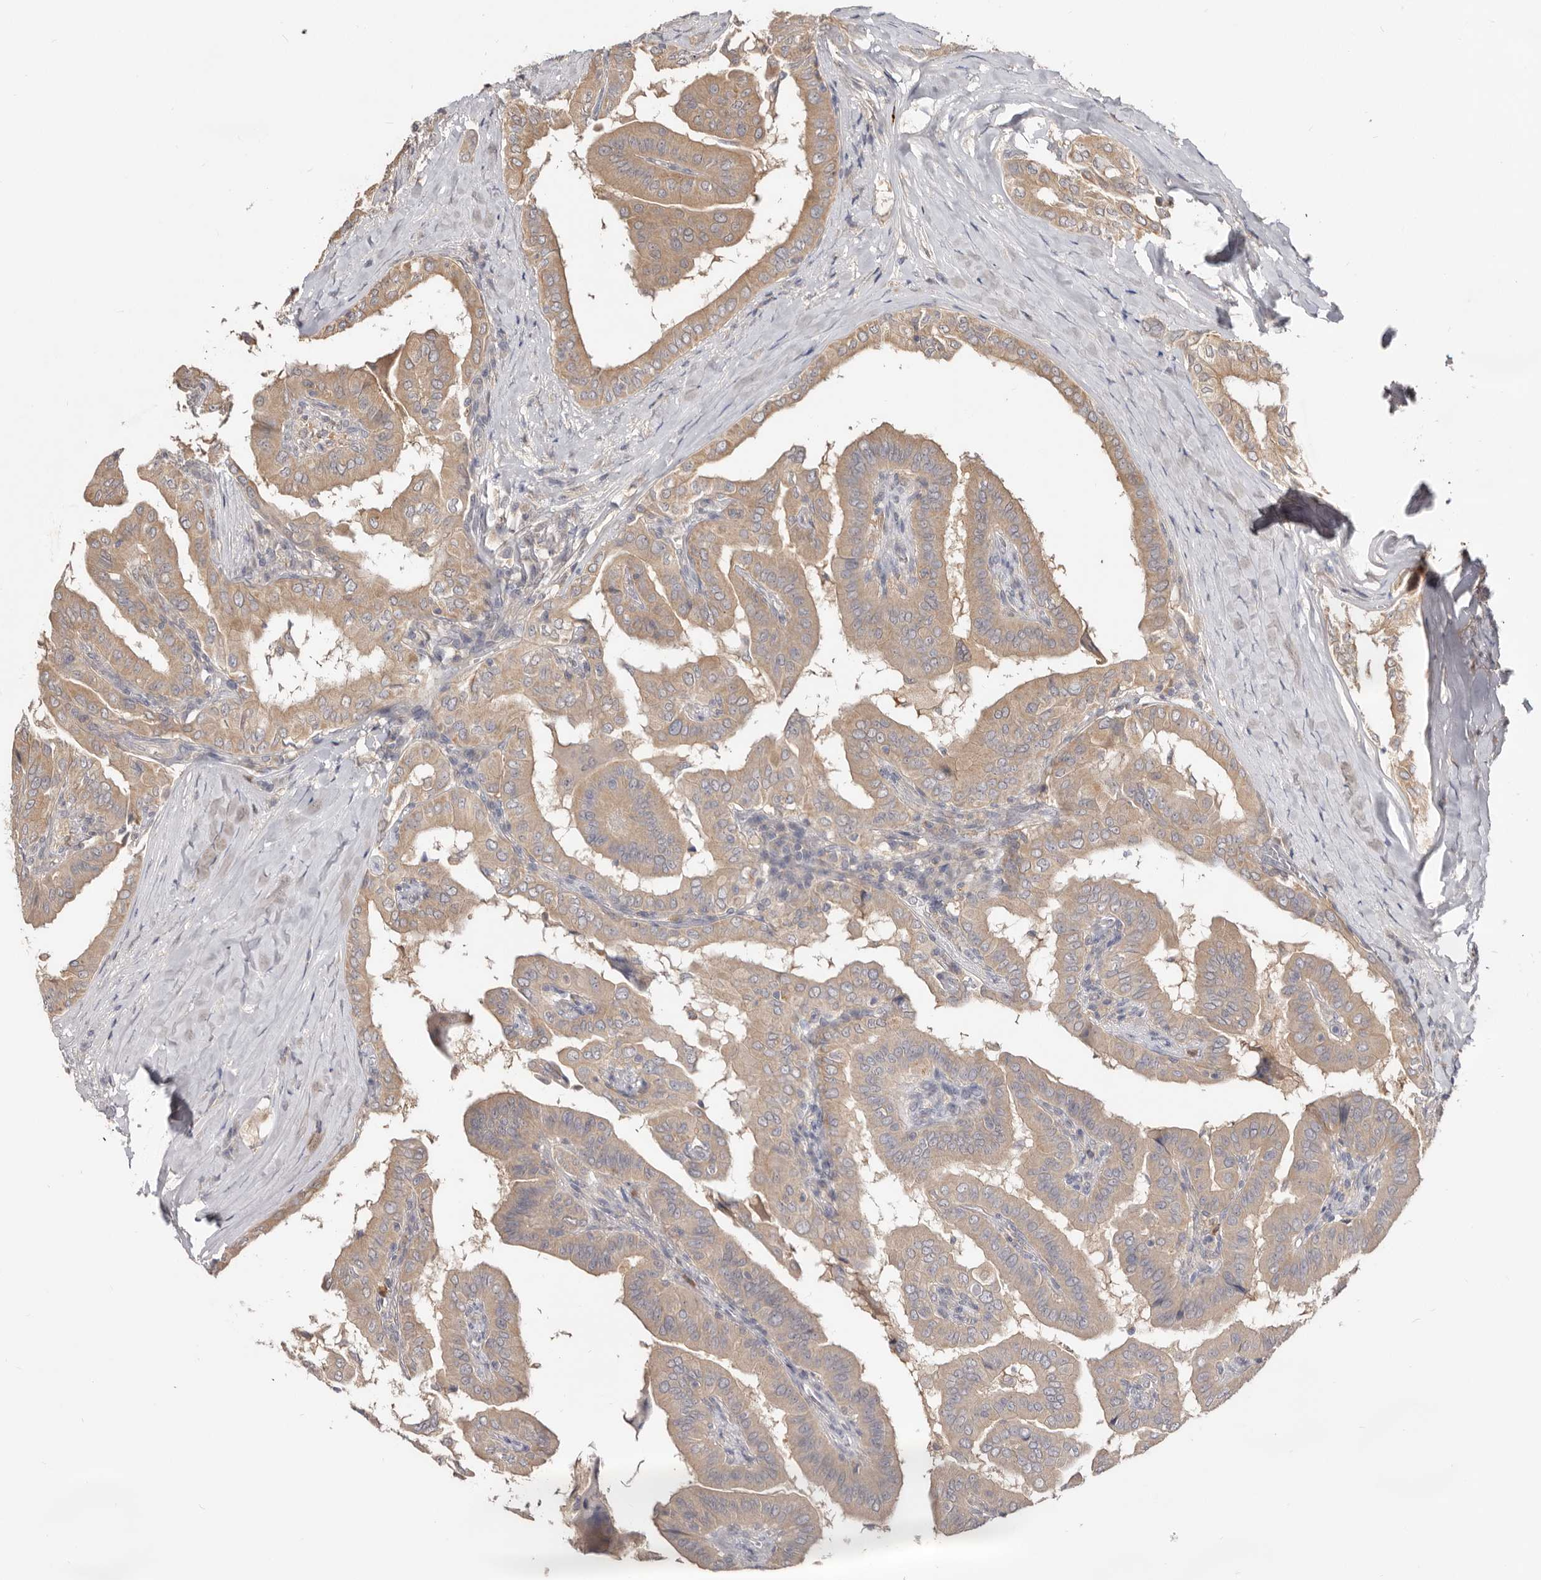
{"staining": {"intensity": "moderate", "quantity": ">75%", "location": "cytoplasmic/membranous"}, "tissue": "thyroid cancer", "cell_type": "Tumor cells", "image_type": "cancer", "snomed": [{"axis": "morphology", "description": "Papillary adenocarcinoma, NOS"}, {"axis": "topography", "description": "Thyroid gland"}], "caption": "Protein expression by immunohistochemistry (IHC) displays moderate cytoplasmic/membranous staining in about >75% of tumor cells in thyroid papillary adenocarcinoma.", "gene": "TC2N", "patient": {"sex": "male", "age": 33}}